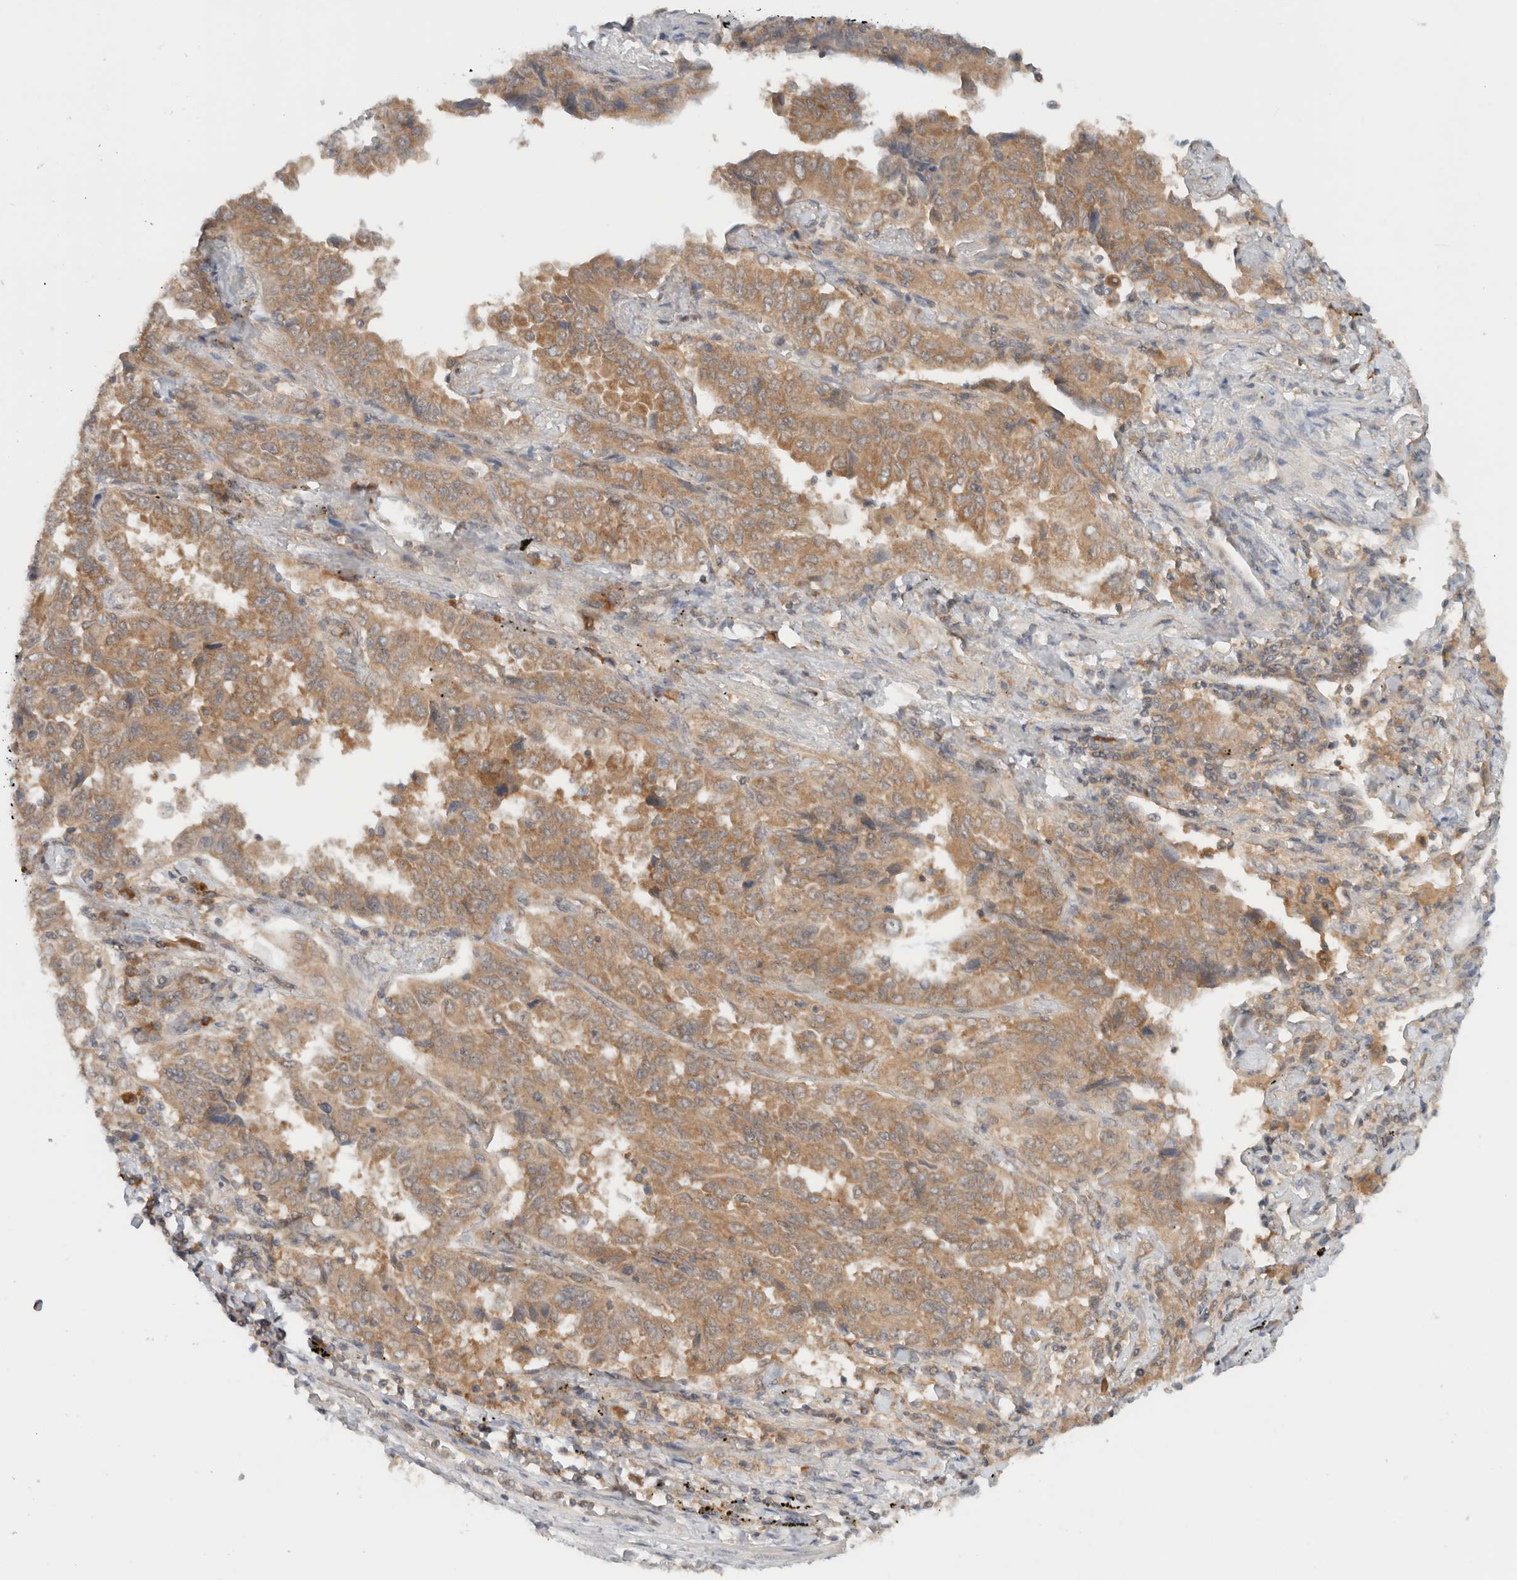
{"staining": {"intensity": "moderate", "quantity": ">75%", "location": "cytoplasmic/membranous"}, "tissue": "lung cancer", "cell_type": "Tumor cells", "image_type": "cancer", "snomed": [{"axis": "morphology", "description": "Adenocarcinoma, NOS"}, {"axis": "topography", "description": "Lung"}], "caption": "Approximately >75% of tumor cells in human lung cancer demonstrate moderate cytoplasmic/membranous protein expression as visualized by brown immunohistochemical staining.", "gene": "ARFGEF2", "patient": {"sex": "female", "age": 51}}